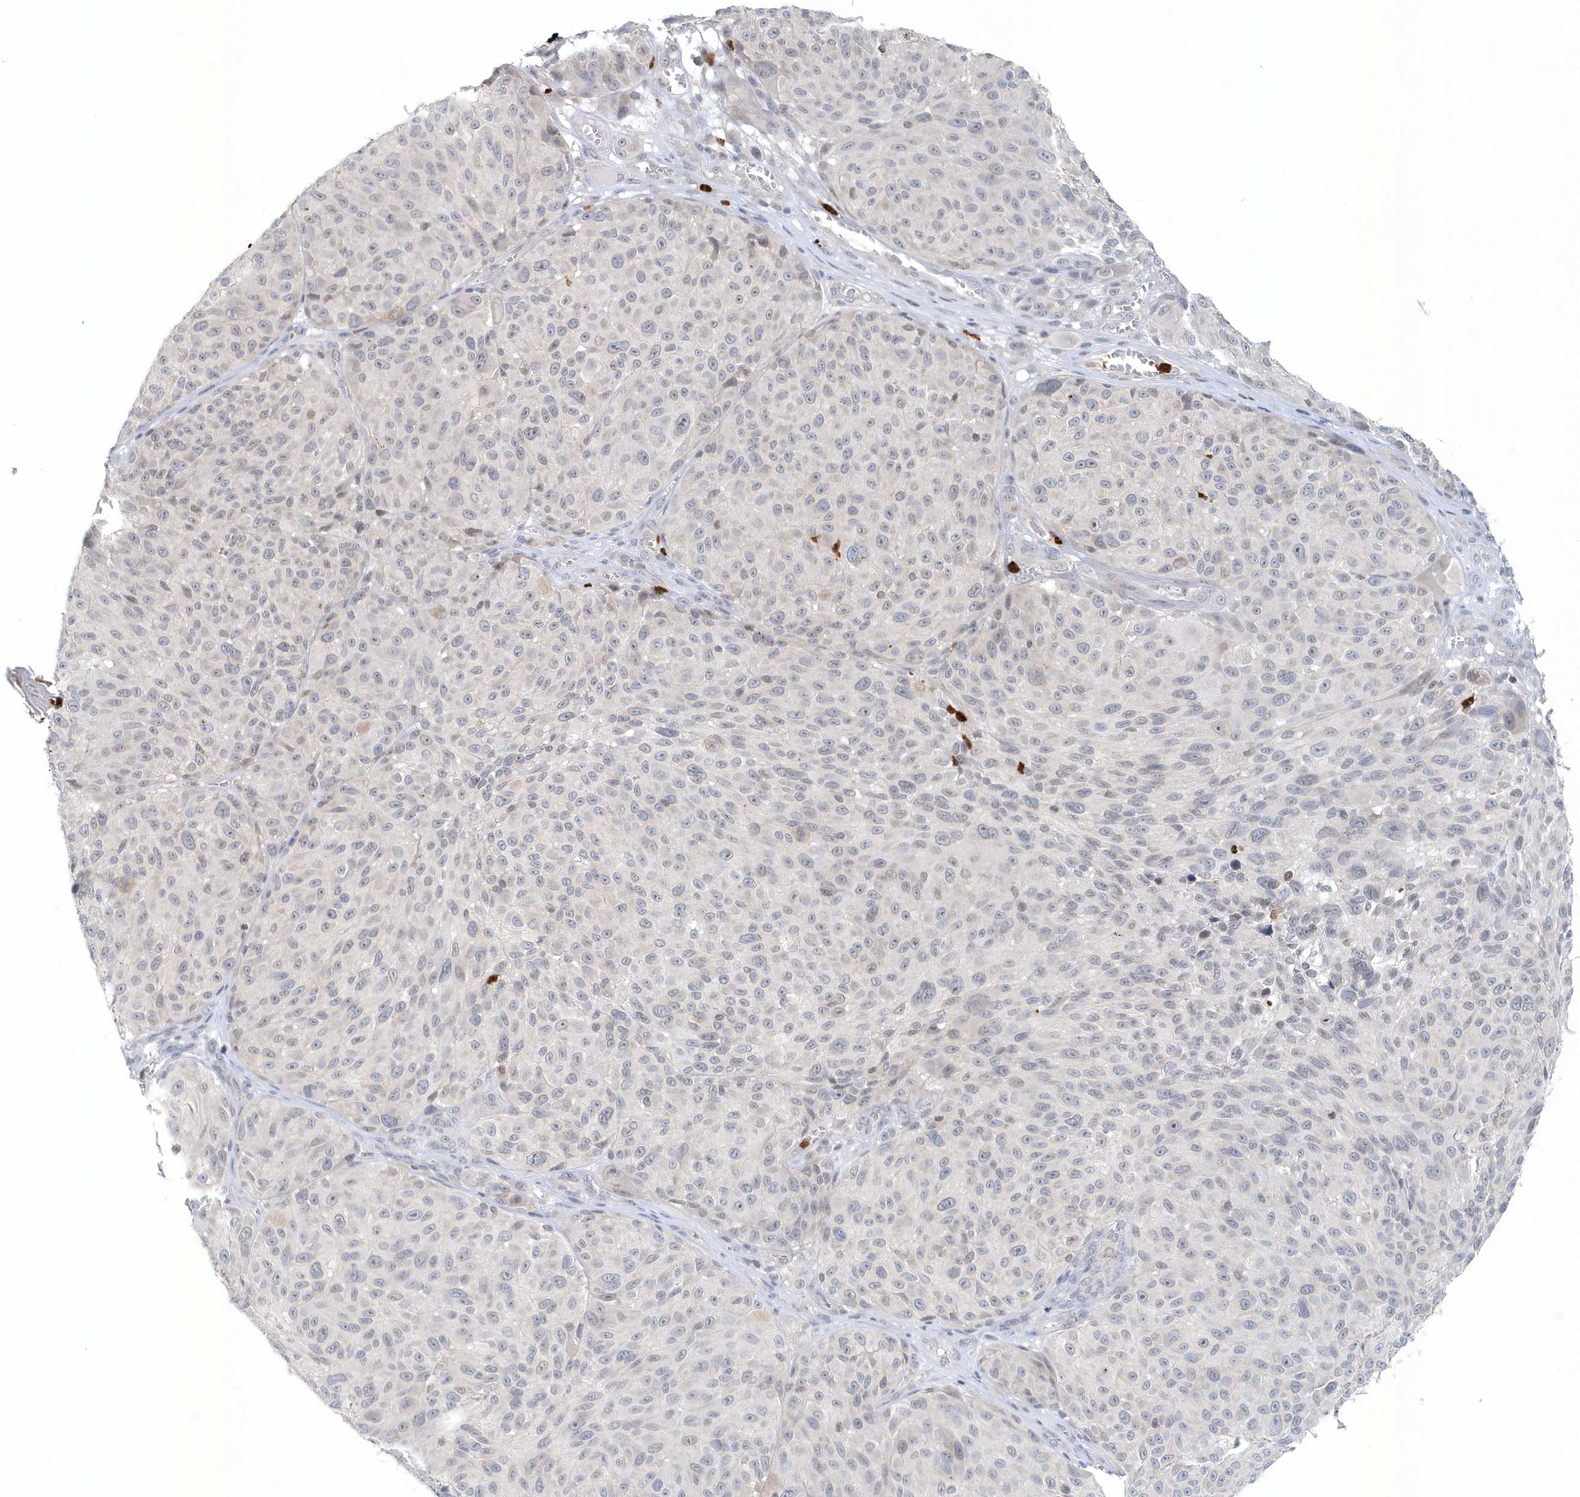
{"staining": {"intensity": "negative", "quantity": "none", "location": "none"}, "tissue": "melanoma", "cell_type": "Tumor cells", "image_type": "cancer", "snomed": [{"axis": "morphology", "description": "Malignant melanoma, NOS"}, {"axis": "topography", "description": "Skin"}], "caption": "DAB immunohistochemical staining of human melanoma demonstrates no significant staining in tumor cells. (Stains: DAB (3,3'-diaminobenzidine) immunohistochemistry (IHC) with hematoxylin counter stain, Microscopy: brightfield microscopy at high magnification).", "gene": "NUP54", "patient": {"sex": "male", "age": 83}}